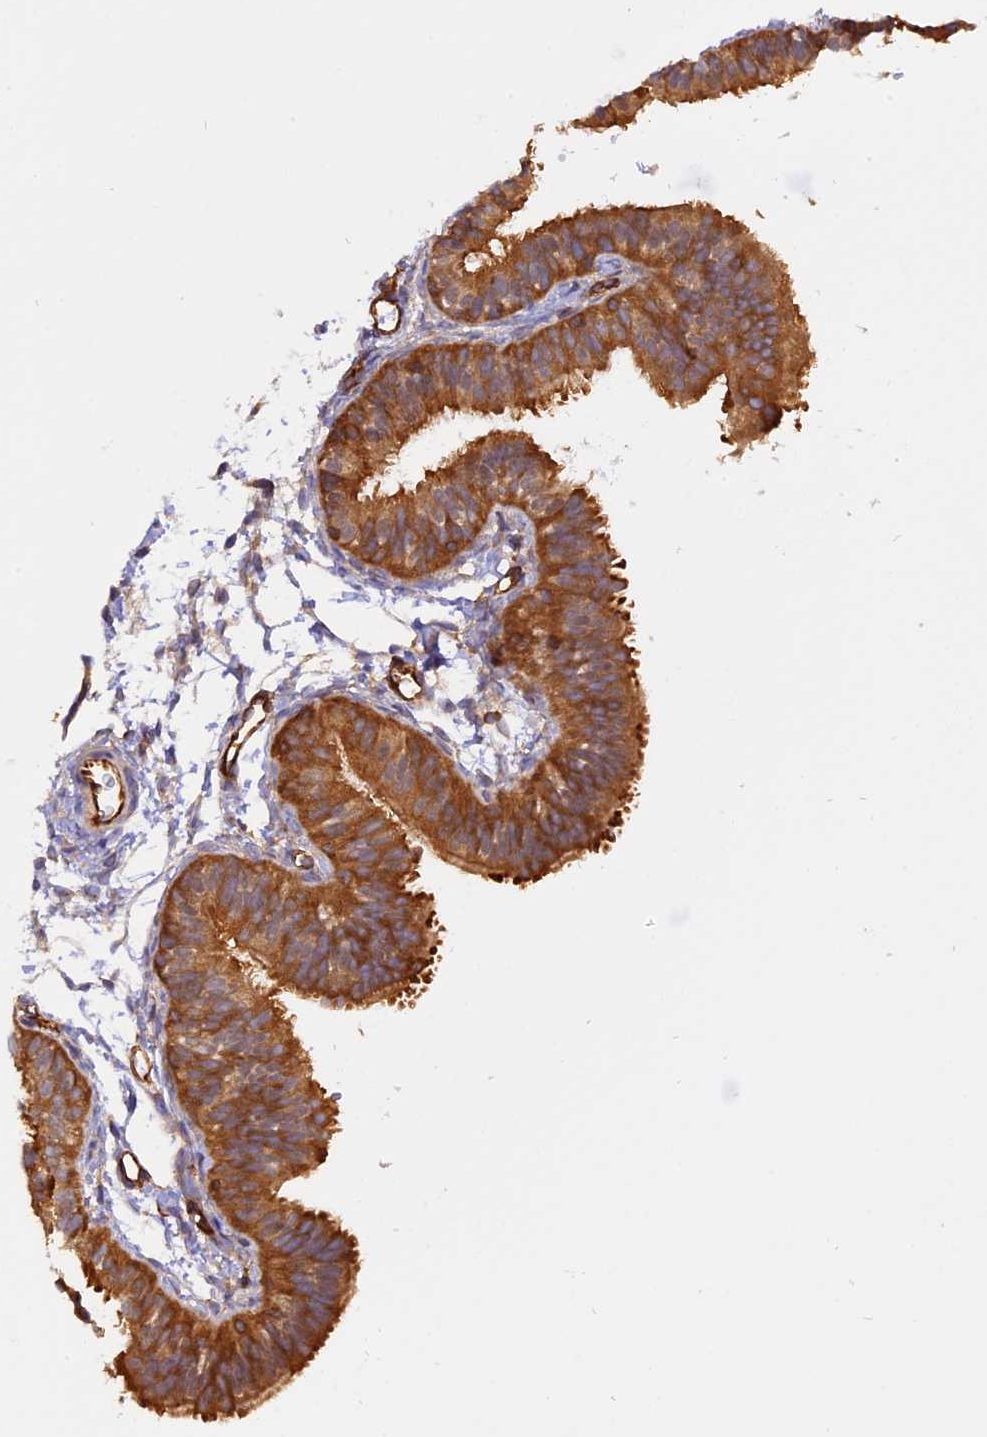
{"staining": {"intensity": "strong", "quantity": ">75%", "location": "cytoplasmic/membranous"}, "tissue": "fallopian tube", "cell_type": "Glandular cells", "image_type": "normal", "snomed": [{"axis": "morphology", "description": "Normal tissue, NOS"}, {"axis": "topography", "description": "Fallopian tube"}], "caption": "A micrograph showing strong cytoplasmic/membranous positivity in approximately >75% of glandular cells in normal fallopian tube, as visualized by brown immunohistochemical staining.", "gene": "C5orf22", "patient": {"sex": "female", "age": 35}}